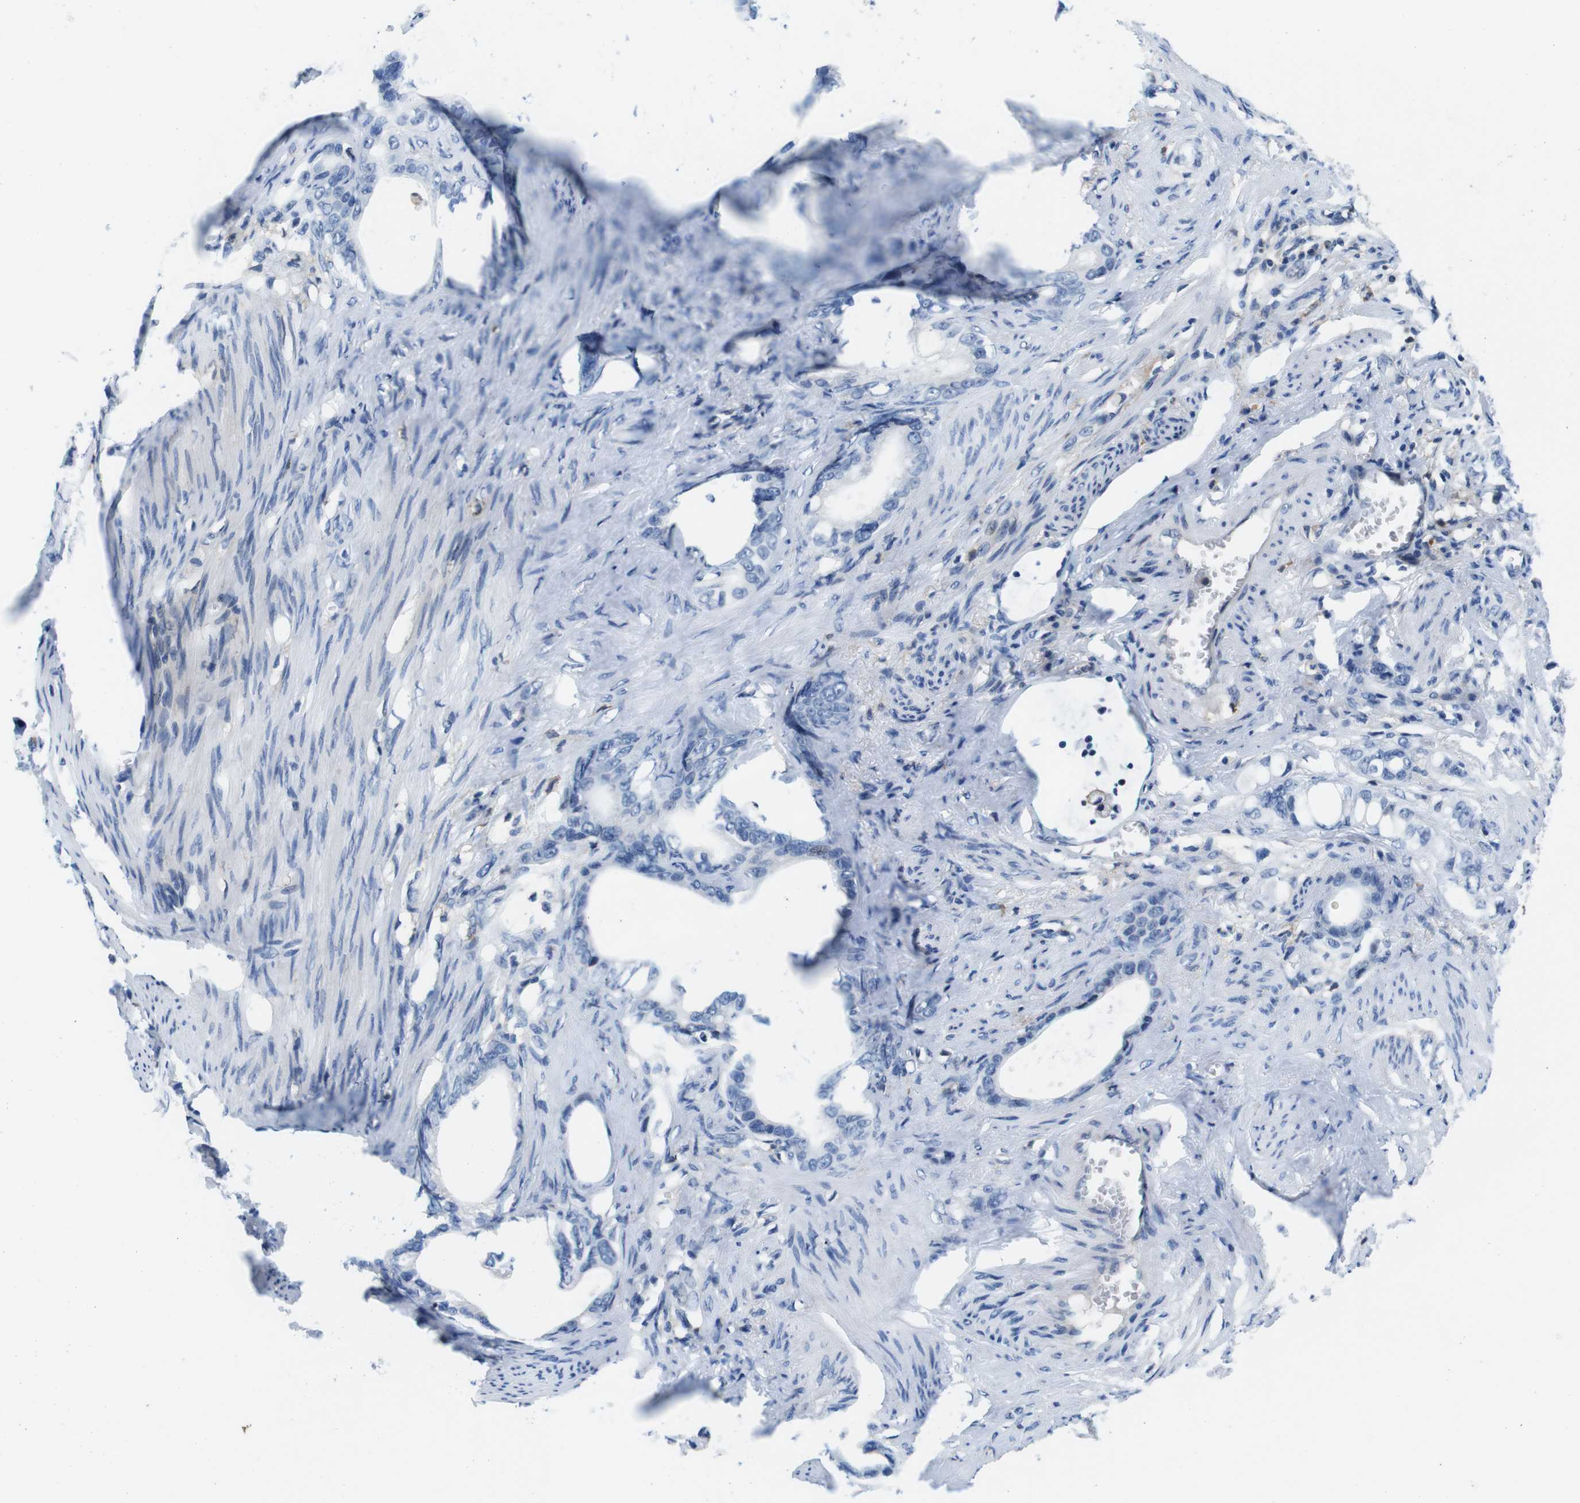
{"staining": {"intensity": "negative", "quantity": "none", "location": "none"}, "tissue": "stomach cancer", "cell_type": "Tumor cells", "image_type": "cancer", "snomed": [{"axis": "morphology", "description": "Adenocarcinoma, NOS"}, {"axis": "topography", "description": "Stomach"}], "caption": "High power microscopy photomicrograph of an IHC photomicrograph of stomach adenocarcinoma, revealing no significant expression in tumor cells.", "gene": "CD300C", "patient": {"sex": "female", "age": 75}}